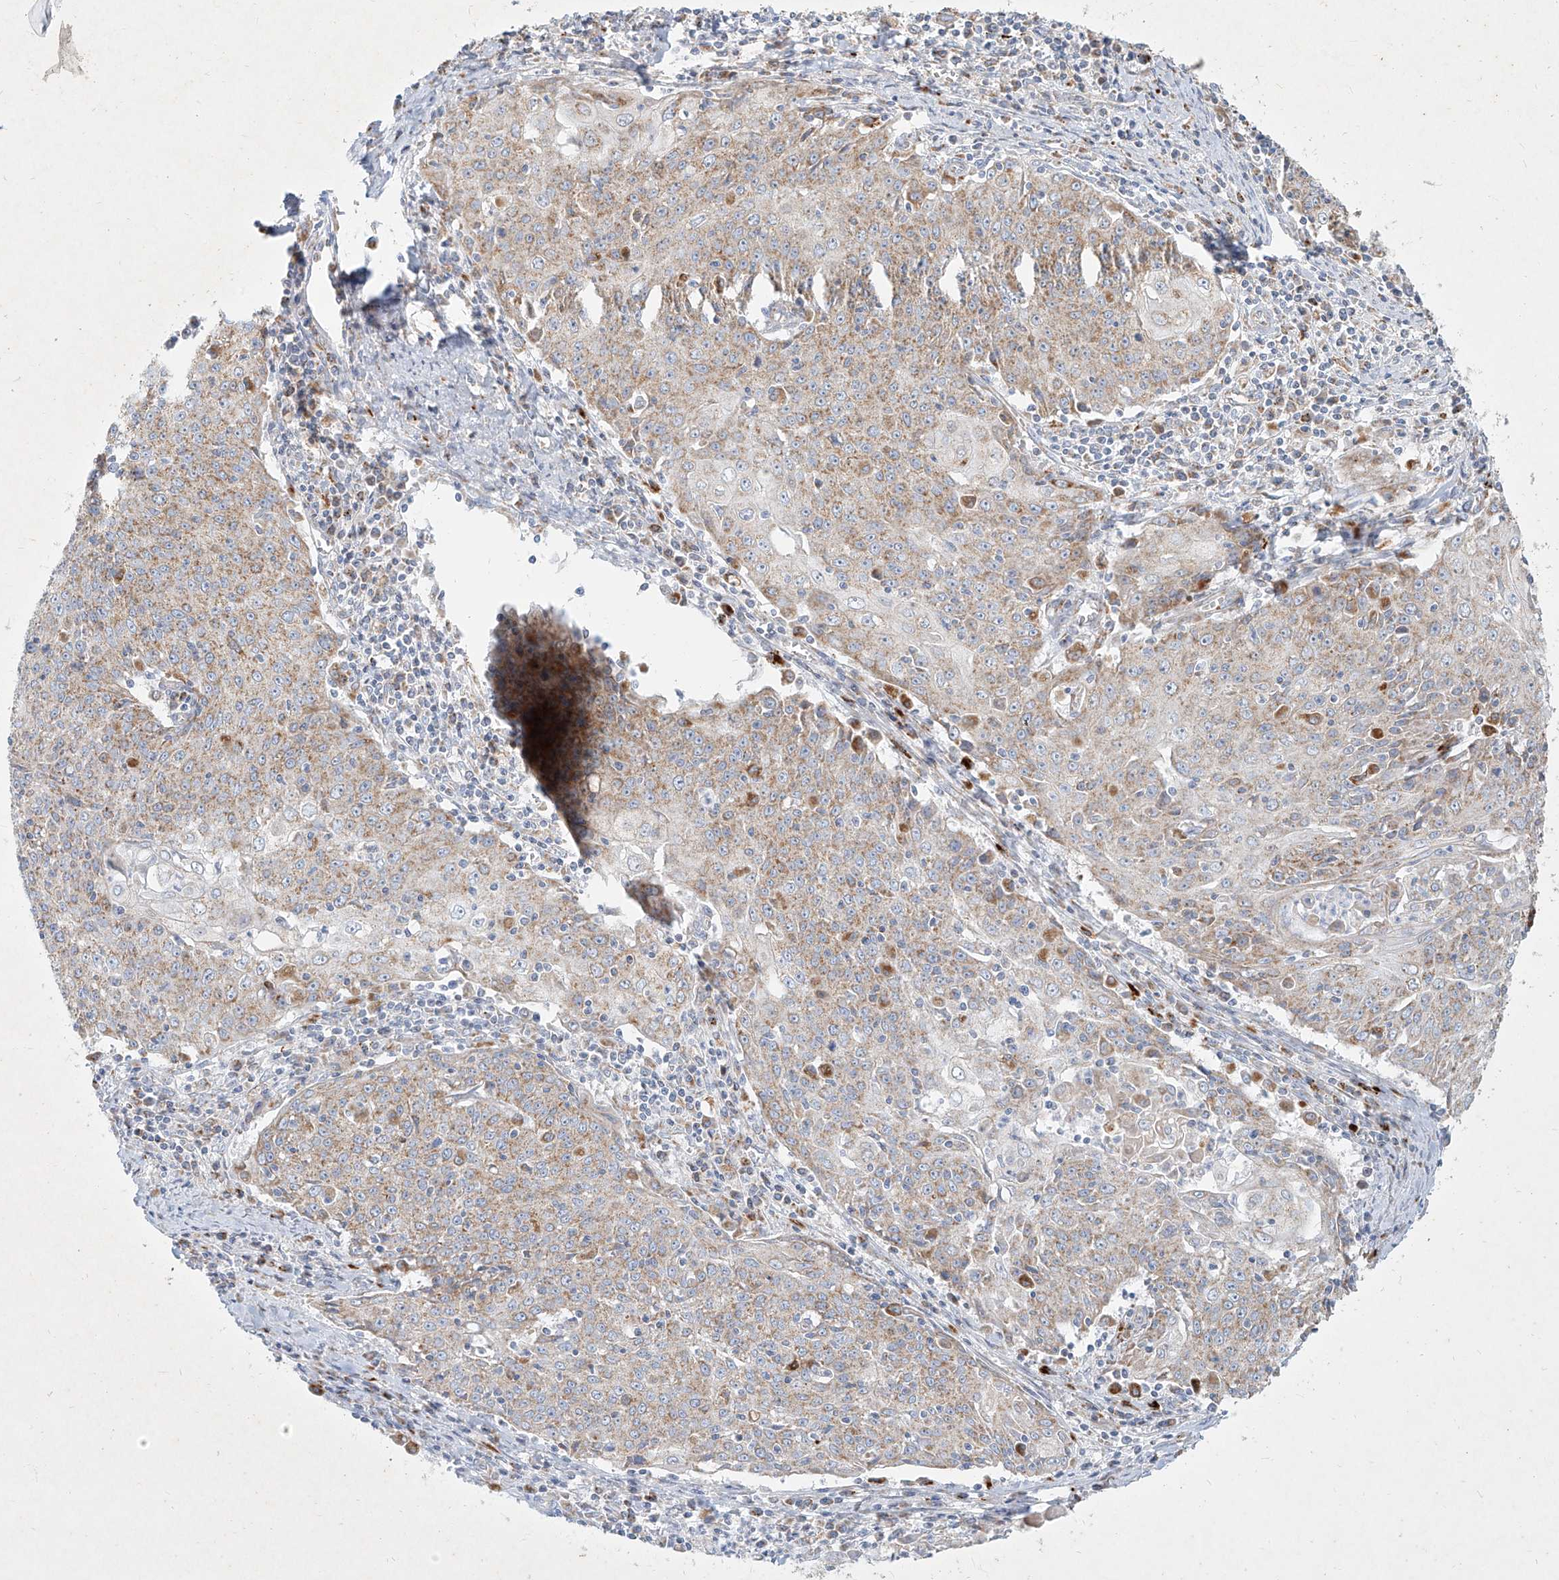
{"staining": {"intensity": "weak", "quantity": "25%-75%", "location": "cytoplasmic/membranous"}, "tissue": "cervical cancer", "cell_type": "Tumor cells", "image_type": "cancer", "snomed": [{"axis": "morphology", "description": "Squamous cell carcinoma, NOS"}, {"axis": "topography", "description": "Cervix"}], "caption": "High-magnification brightfield microscopy of cervical cancer (squamous cell carcinoma) stained with DAB (brown) and counterstained with hematoxylin (blue). tumor cells exhibit weak cytoplasmic/membranous staining is identified in approximately25%-75% of cells.", "gene": "MTX2", "patient": {"sex": "female", "age": 48}}